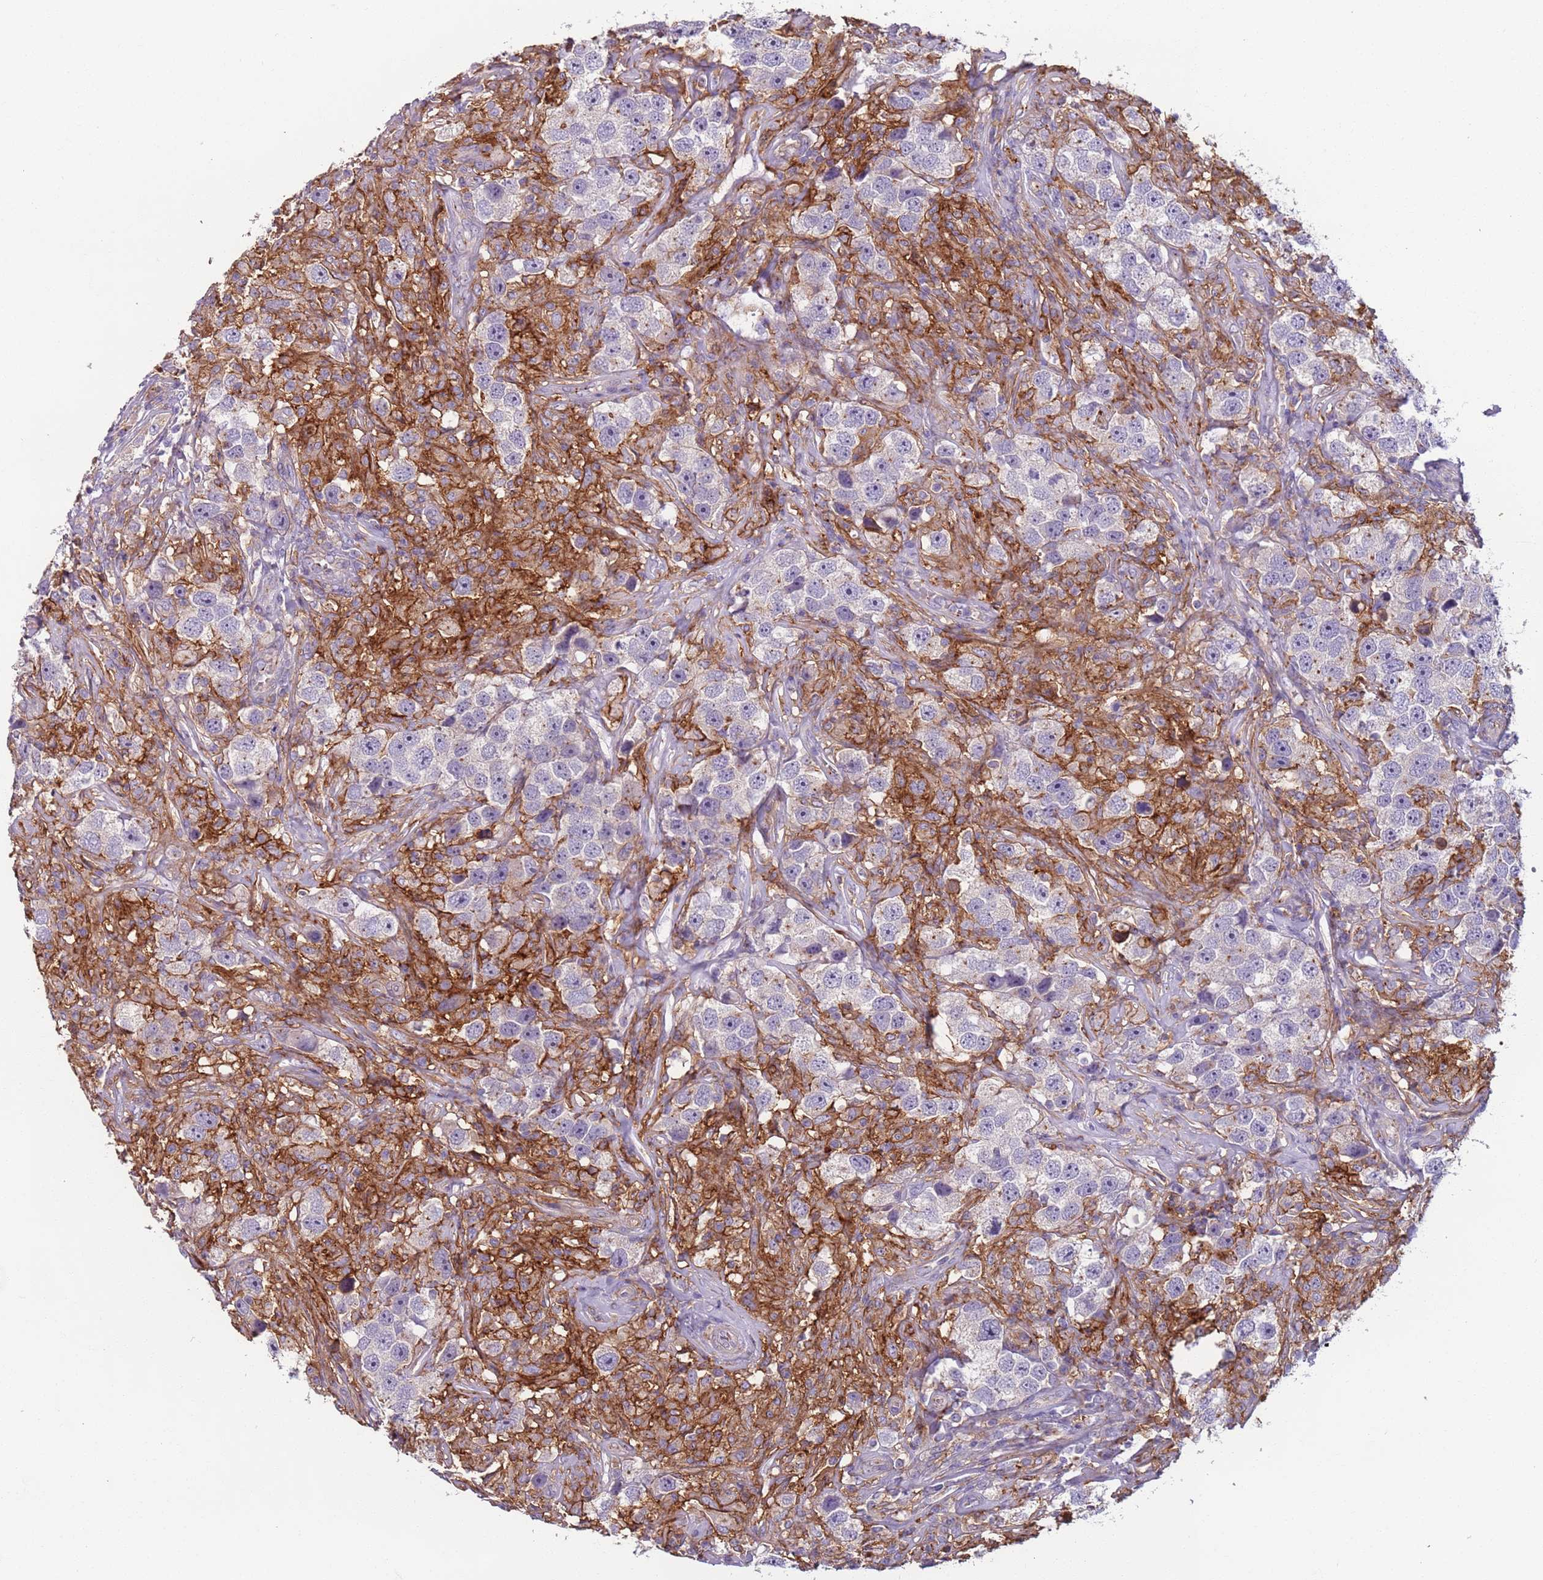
{"staining": {"intensity": "negative", "quantity": "none", "location": "none"}, "tissue": "testis cancer", "cell_type": "Tumor cells", "image_type": "cancer", "snomed": [{"axis": "morphology", "description": "Seminoma, NOS"}, {"axis": "topography", "description": "Testis"}], "caption": "DAB immunohistochemical staining of human seminoma (testis) demonstrates no significant positivity in tumor cells. Brightfield microscopy of IHC stained with DAB (3,3'-diaminobenzidine) (brown) and hematoxylin (blue), captured at high magnification.", "gene": "AKTIP", "patient": {"sex": "male", "age": 49}}